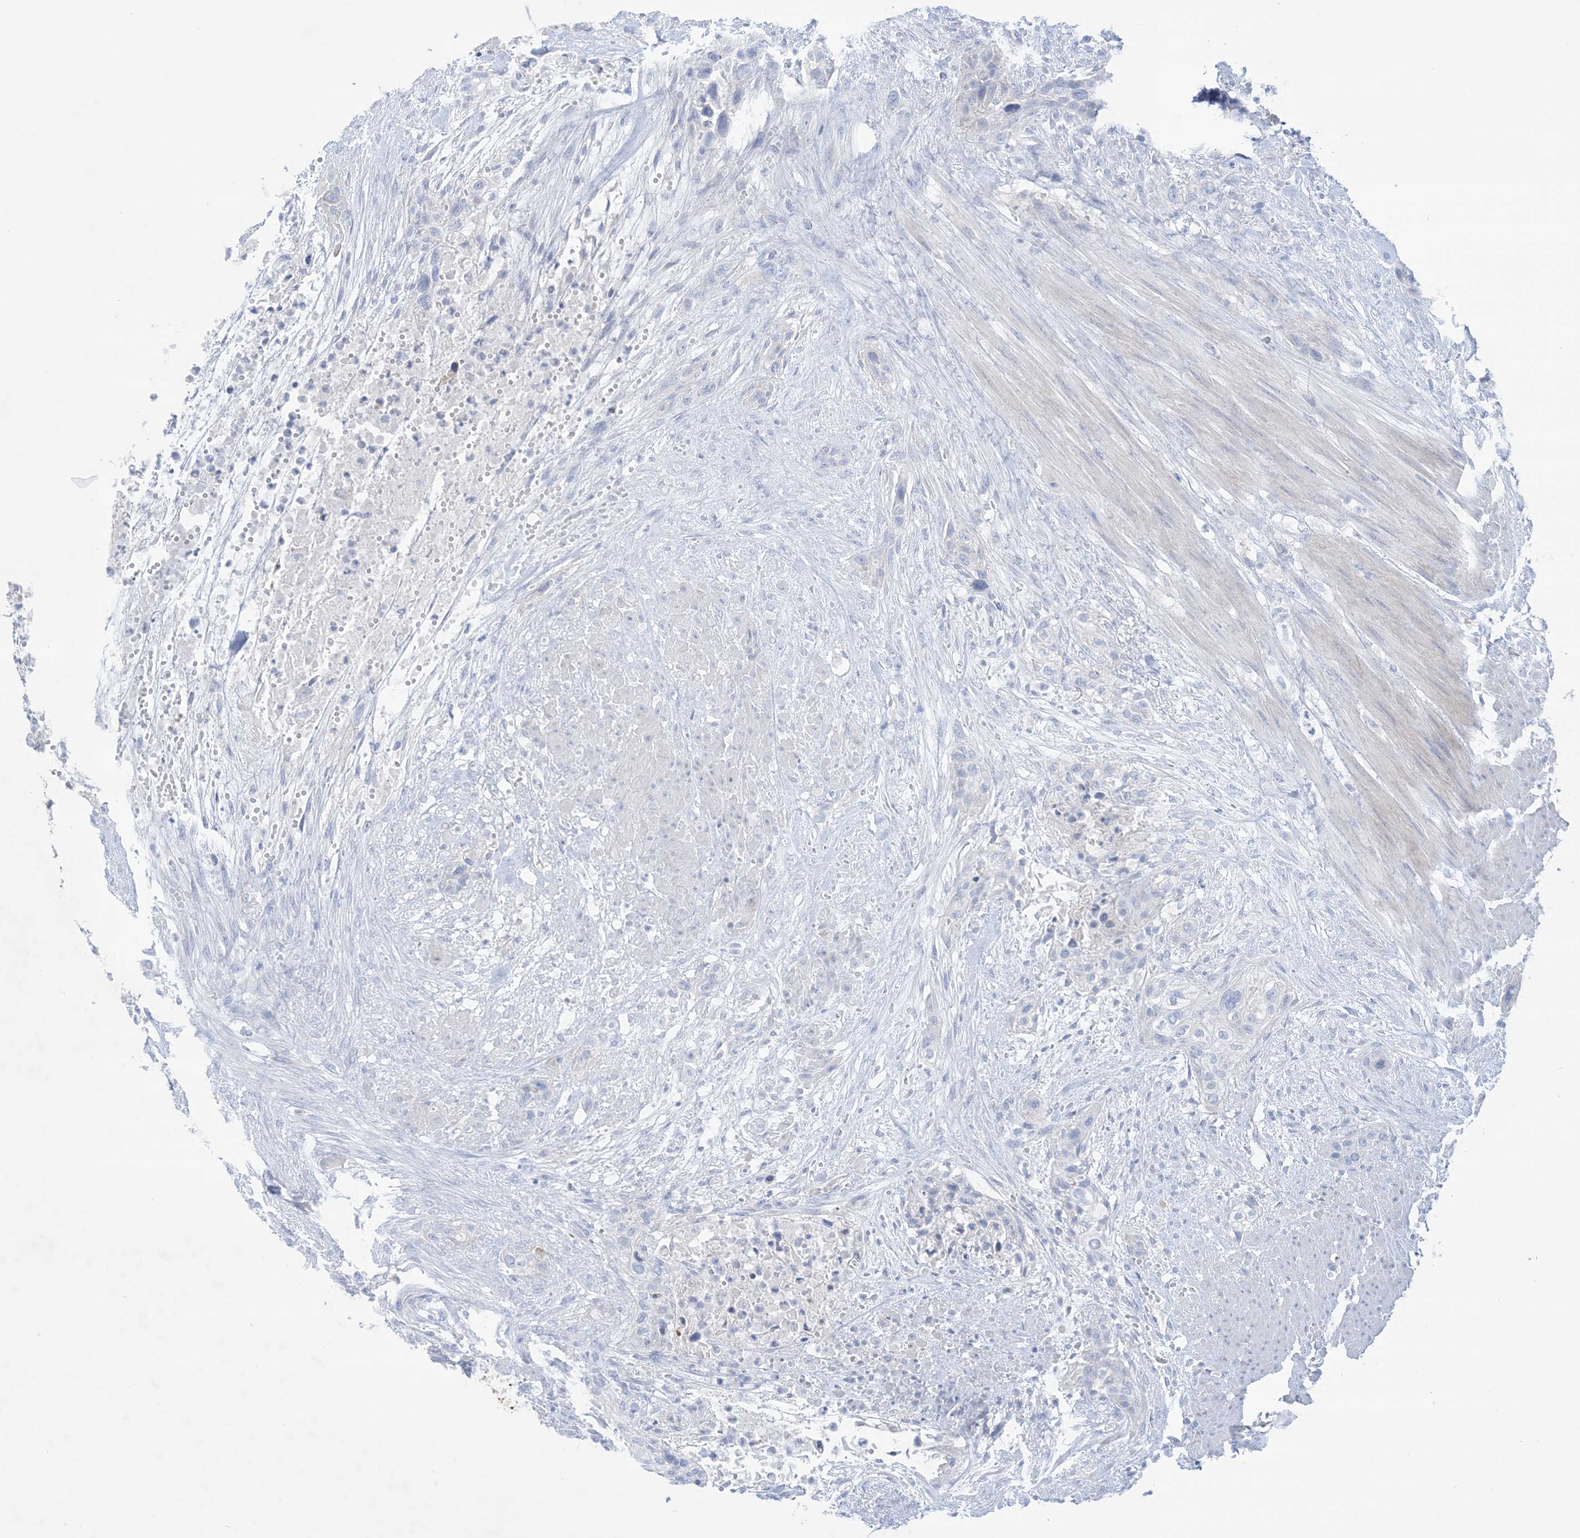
{"staining": {"intensity": "negative", "quantity": "none", "location": "none"}, "tissue": "urothelial cancer", "cell_type": "Tumor cells", "image_type": "cancer", "snomed": [{"axis": "morphology", "description": "Urothelial carcinoma, High grade"}, {"axis": "topography", "description": "Urinary bladder"}], "caption": "Immunohistochemistry of human urothelial carcinoma (high-grade) displays no positivity in tumor cells. (DAB (3,3'-diaminobenzidine) IHC with hematoxylin counter stain).", "gene": "ATP11C", "patient": {"sex": "male", "age": 35}}